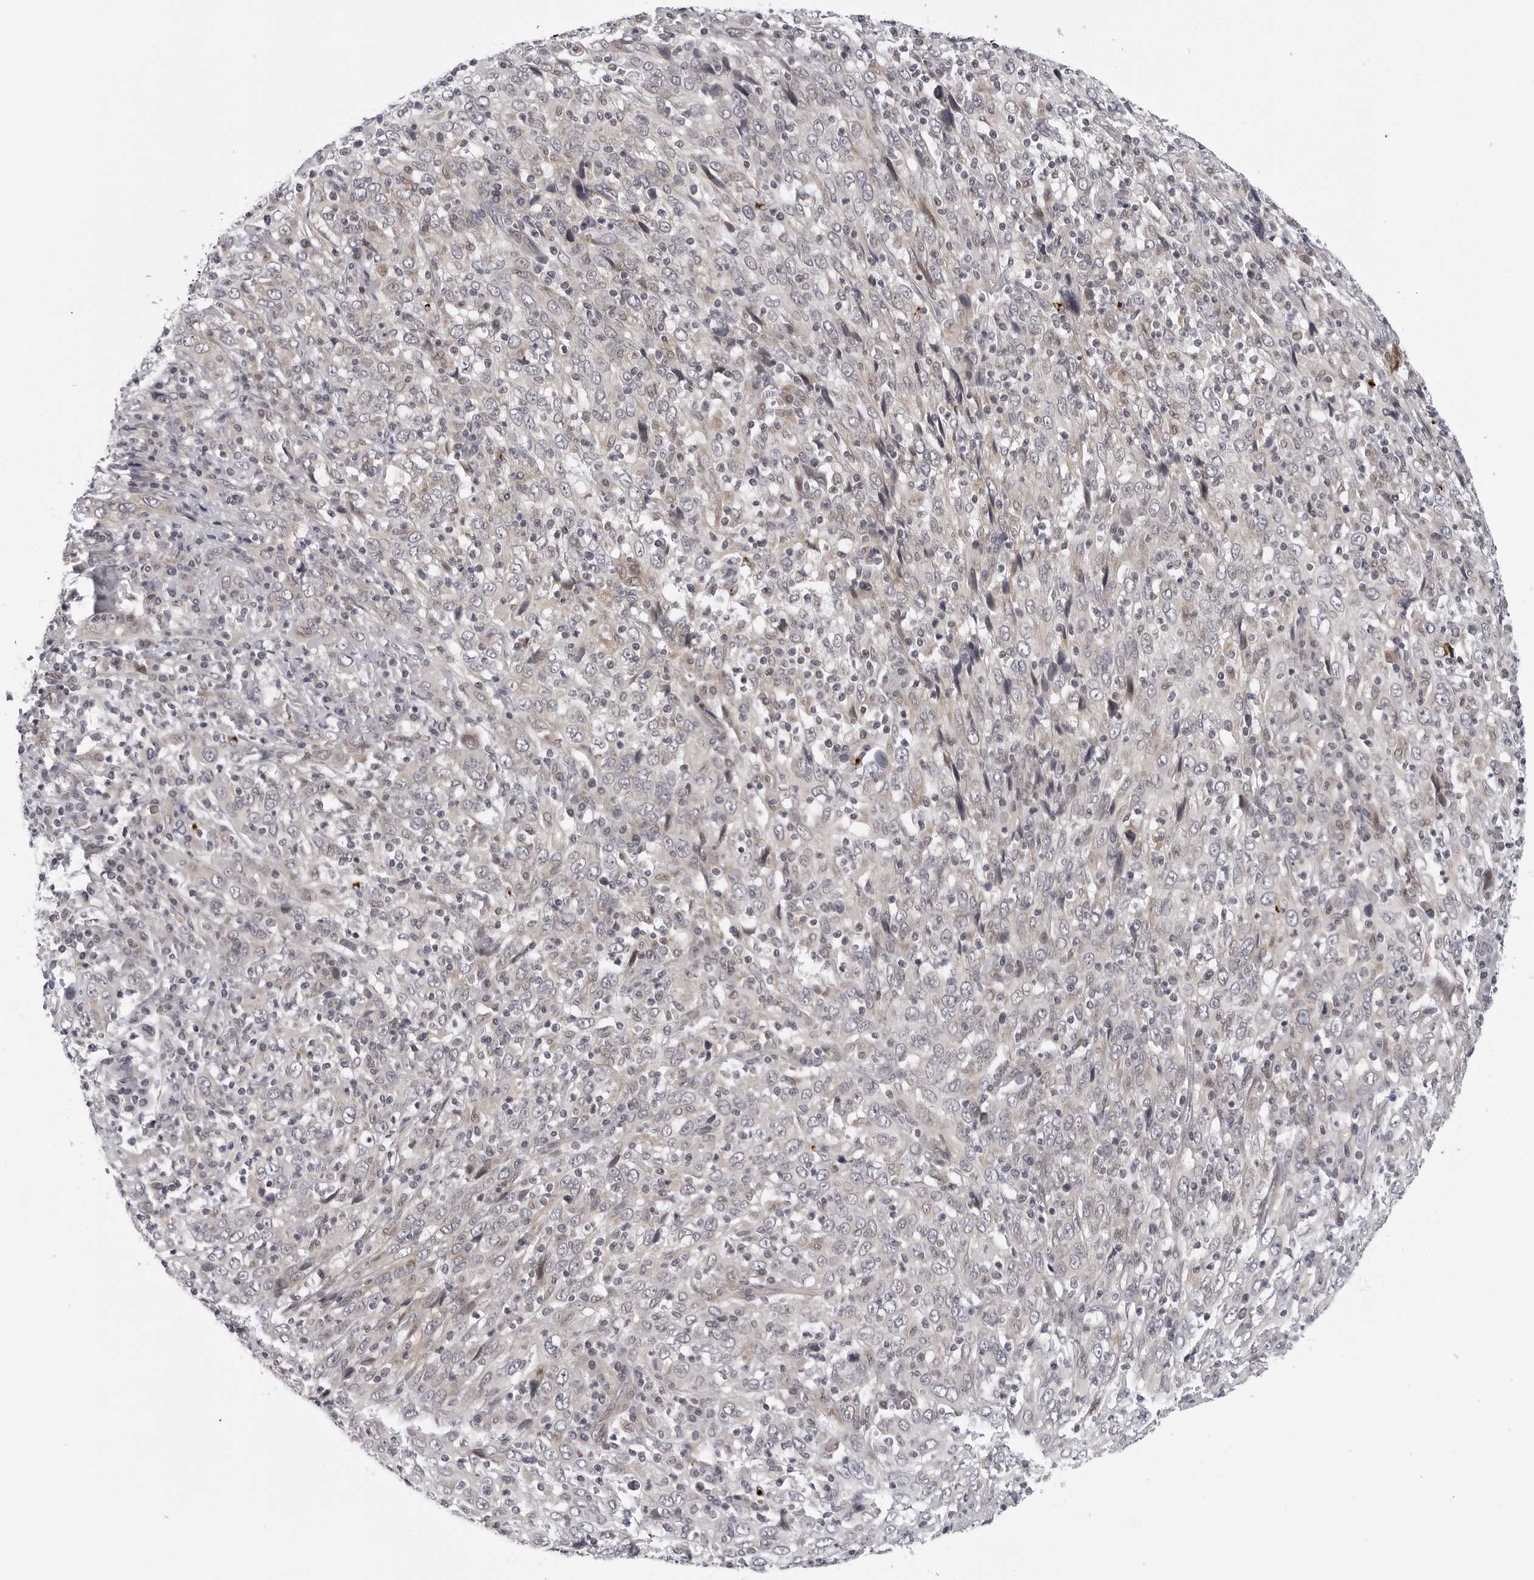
{"staining": {"intensity": "negative", "quantity": "none", "location": "none"}, "tissue": "cervical cancer", "cell_type": "Tumor cells", "image_type": "cancer", "snomed": [{"axis": "morphology", "description": "Squamous cell carcinoma, NOS"}, {"axis": "topography", "description": "Cervix"}], "caption": "Immunohistochemistry (IHC) of cervical squamous cell carcinoma exhibits no staining in tumor cells.", "gene": "KIAA1614", "patient": {"sex": "female", "age": 46}}